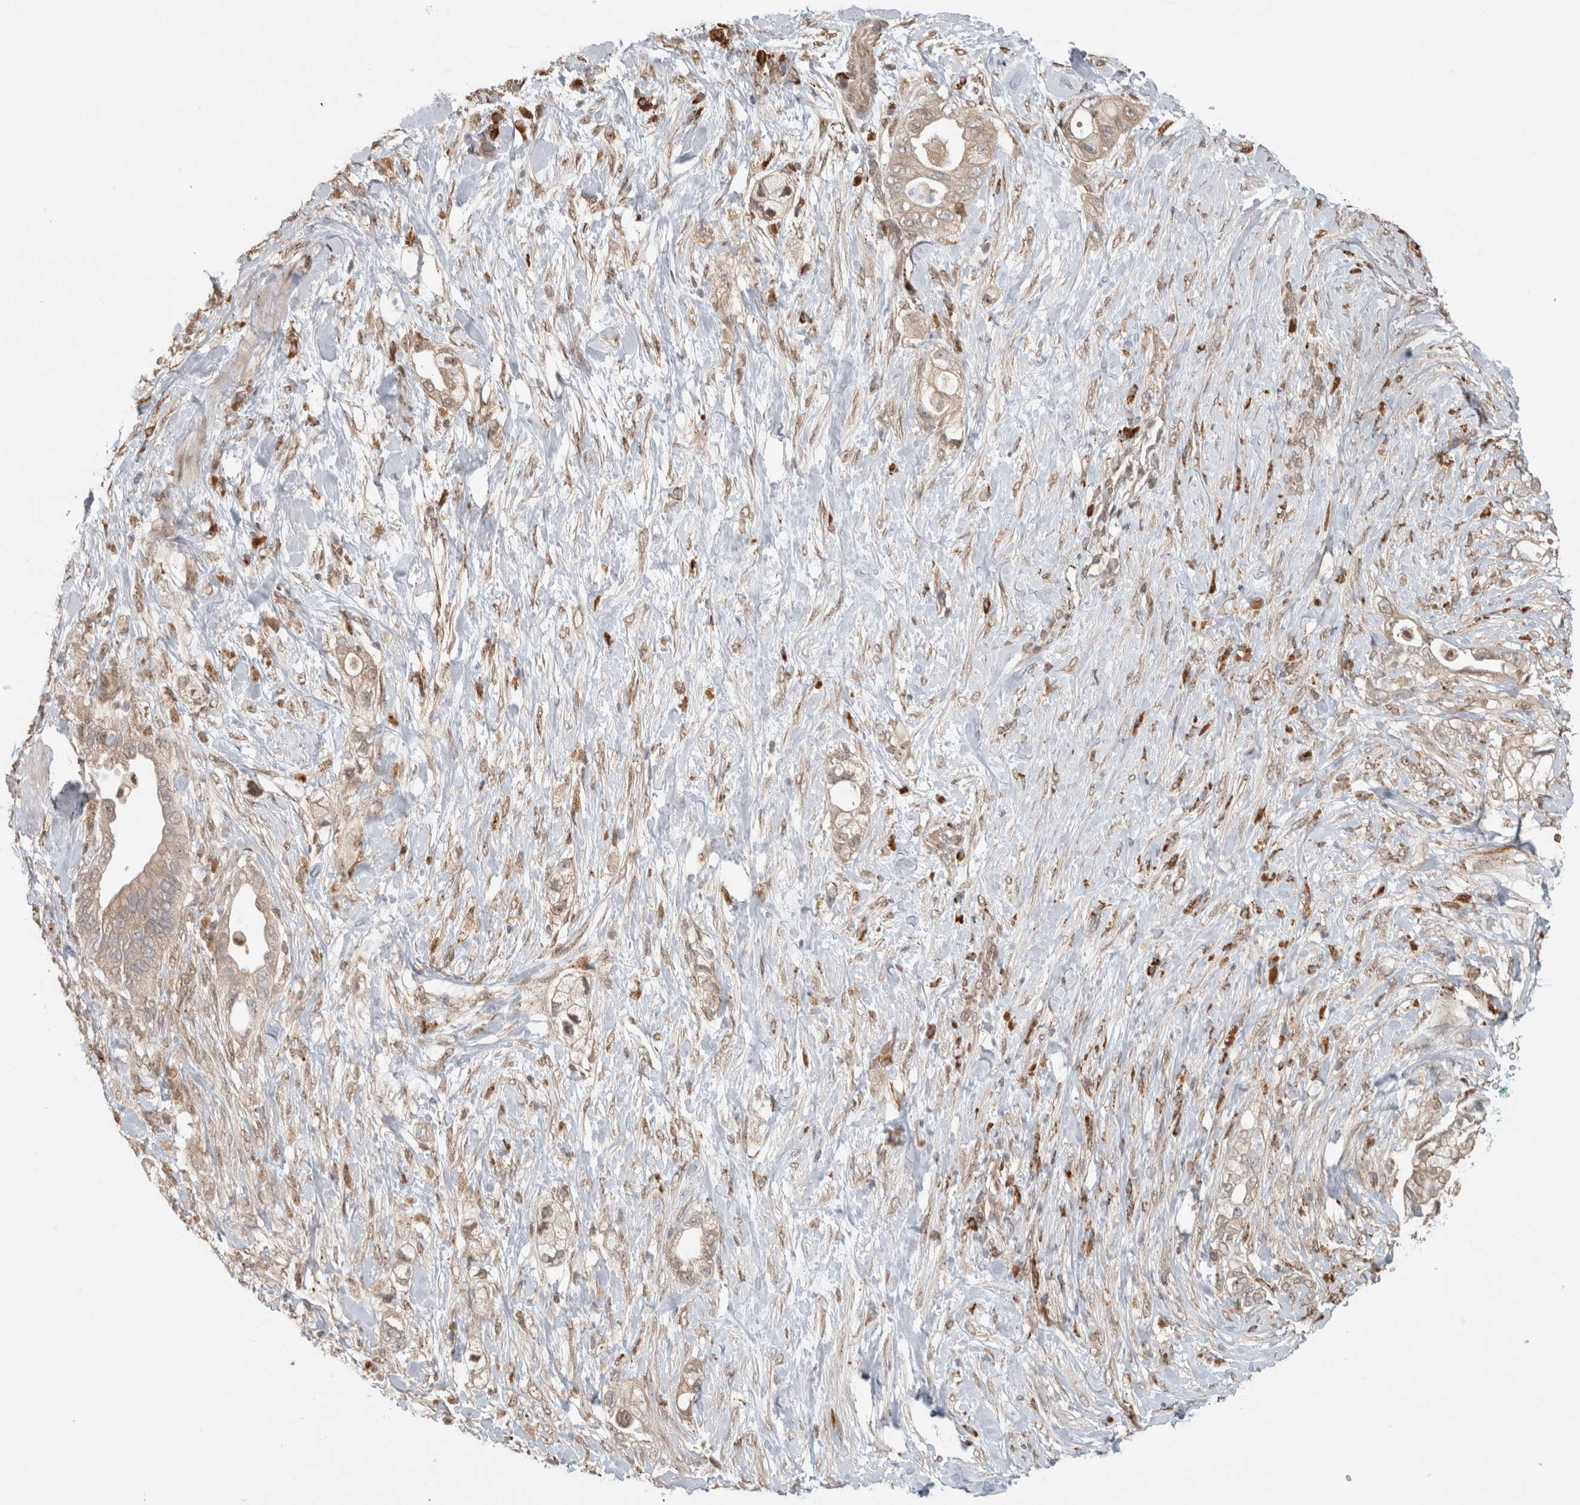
{"staining": {"intensity": "weak", "quantity": ">75%", "location": "cytoplasmic/membranous"}, "tissue": "pancreatic cancer", "cell_type": "Tumor cells", "image_type": "cancer", "snomed": [{"axis": "morphology", "description": "Adenocarcinoma, NOS"}, {"axis": "topography", "description": "Pancreas"}], "caption": "Tumor cells show low levels of weak cytoplasmic/membranous expression in approximately >75% of cells in human adenocarcinoma (pancreatic).", "gene": "NAB2", "patient": {"sex": "male", "age": 53}}